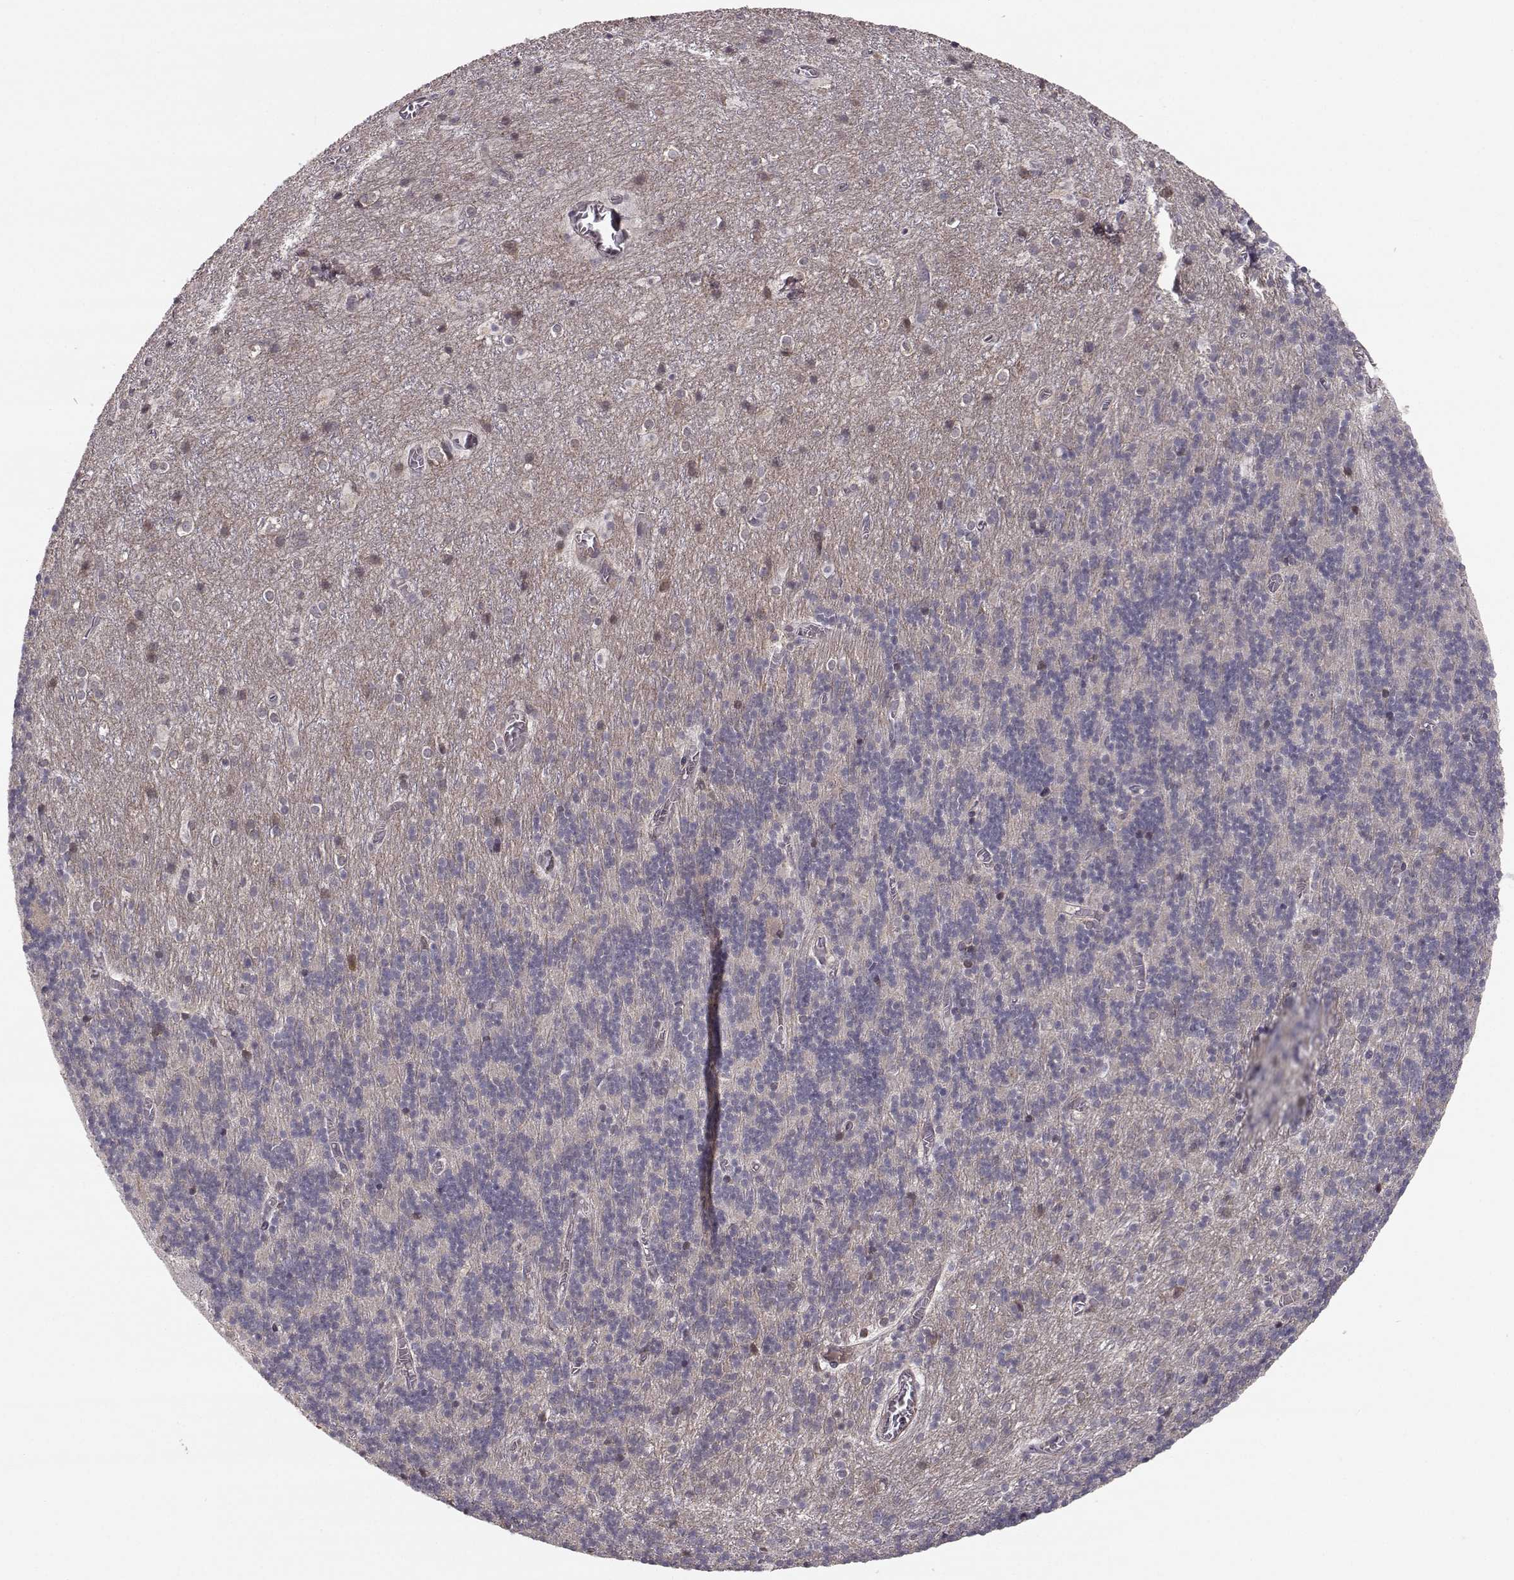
{"staining": {"intensity": "weak", "quantity": "<25%", "location": "cytoplasmic/membranous"}, "tissue": "cerebellum", "cell_type": "Cells in granular layer", "image_type": "normal", "snomed": [{"axis": "morphology", "description": "Normal tissue, NOS"}, {"axis": "topography", "description": "Cerebellum"}], "caption": "IHC of unremarkable cerebellum demonstrates no staining in cells in granular layer. Brightfield microscopy of IHC stained with DAB (brown) and hematoxylin (blue), captured at high magnification.", "gene": "PLEKHG3", "patient": {"sex": "male", "age": 70}}